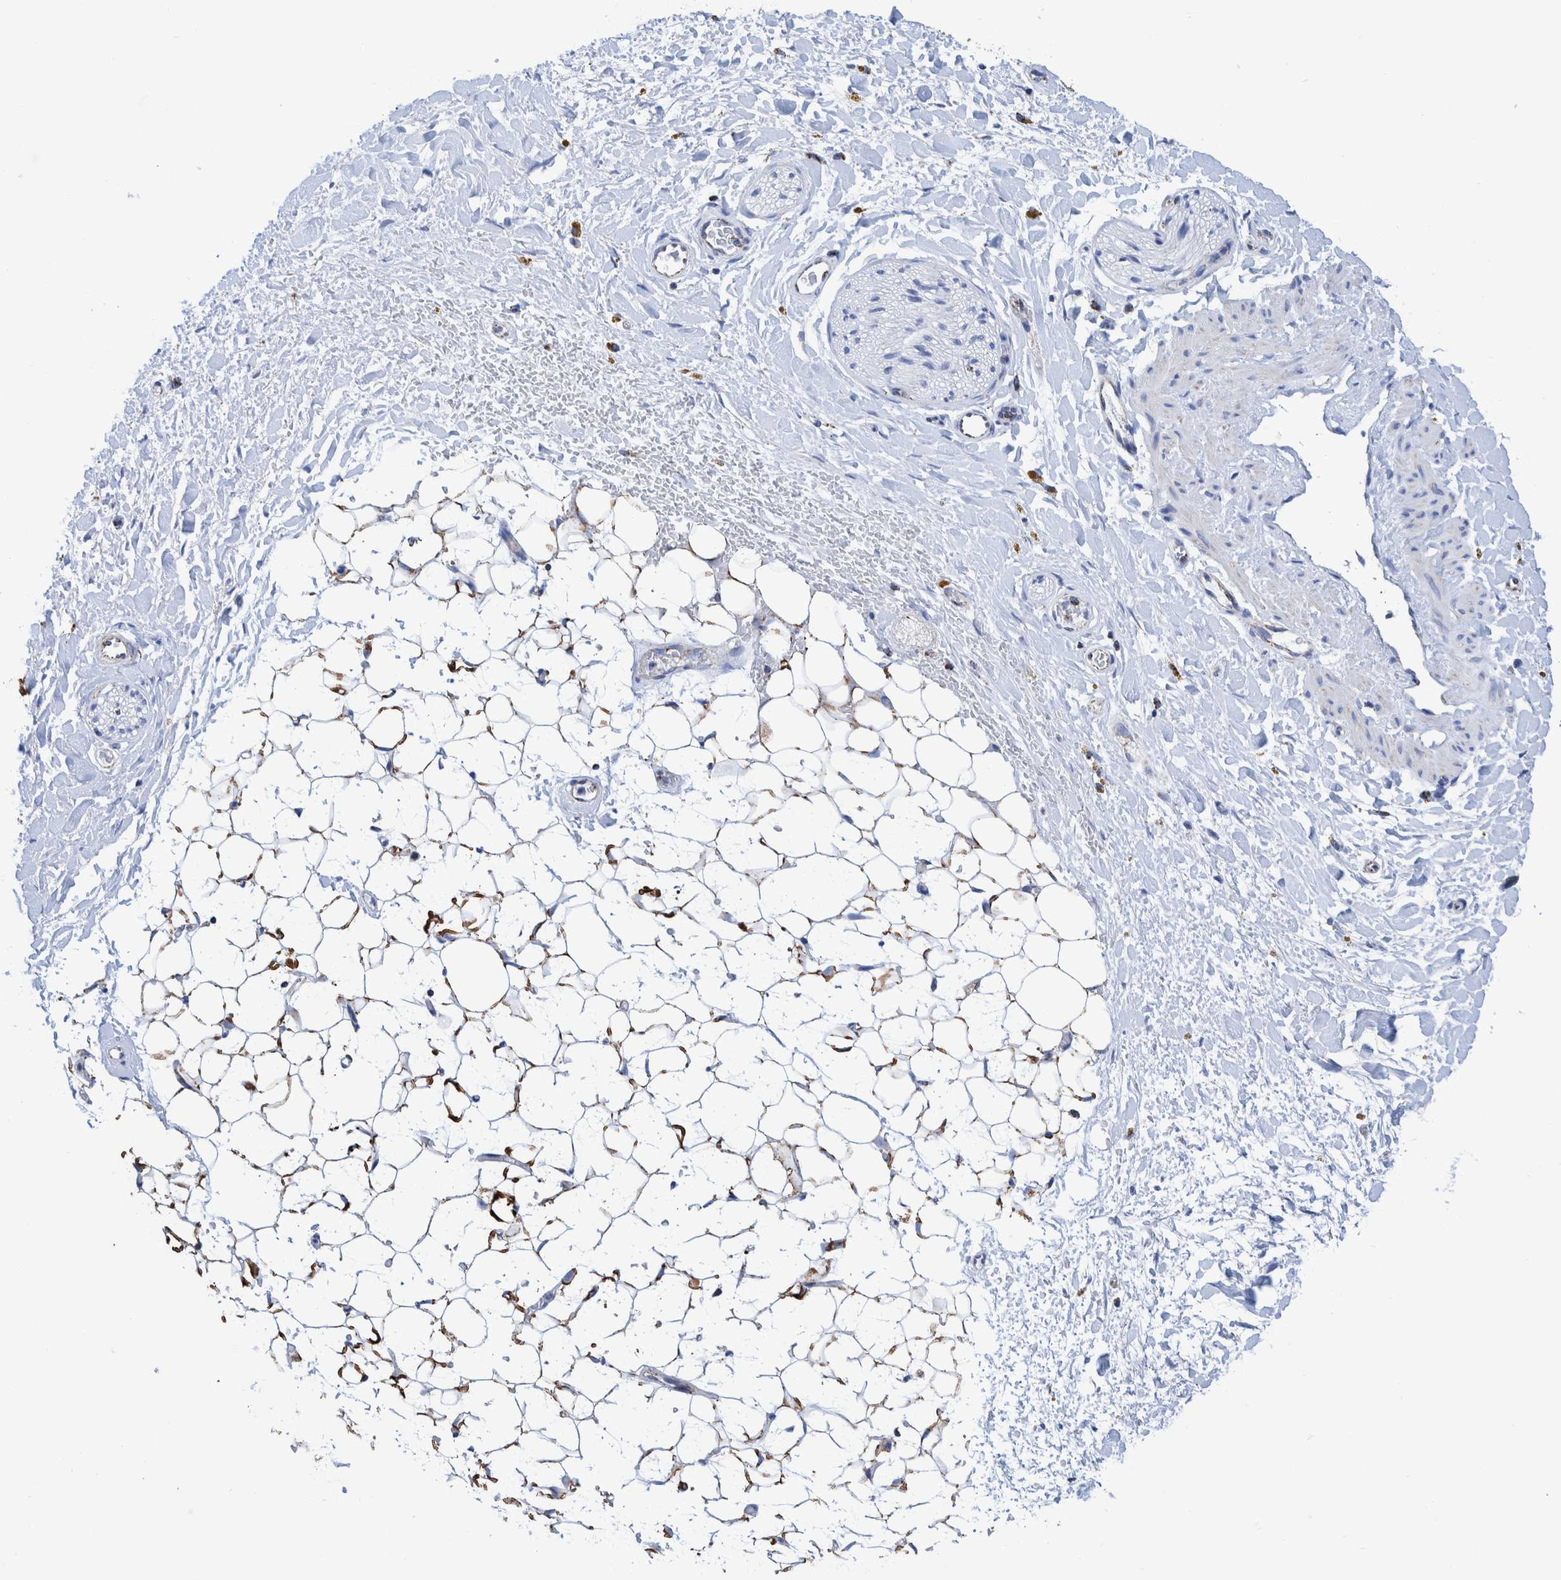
{"staining": {"intensity": "moderate", "quantity": "25%-75%", "location": "cytoplasmic/membranous"}, "tissue": "adipose tissue", "cell_type": "Adipocytes", "image_type": "normal", "snomed": [{"axis": "morphology", "description": "Normal tissue, NOS"}, {"axis": "topography", "description": "Kidney"}, {"axis": "topography", "description": "Peripheral nerve tissue"}], "caption": "Adipocytes reveal moderate cytoplasmic/membranous staining in about 25%-75% of cells in benign adipose tissue.", "gene": "DECR1", "patient": {"sex": "male", "age": 7}}